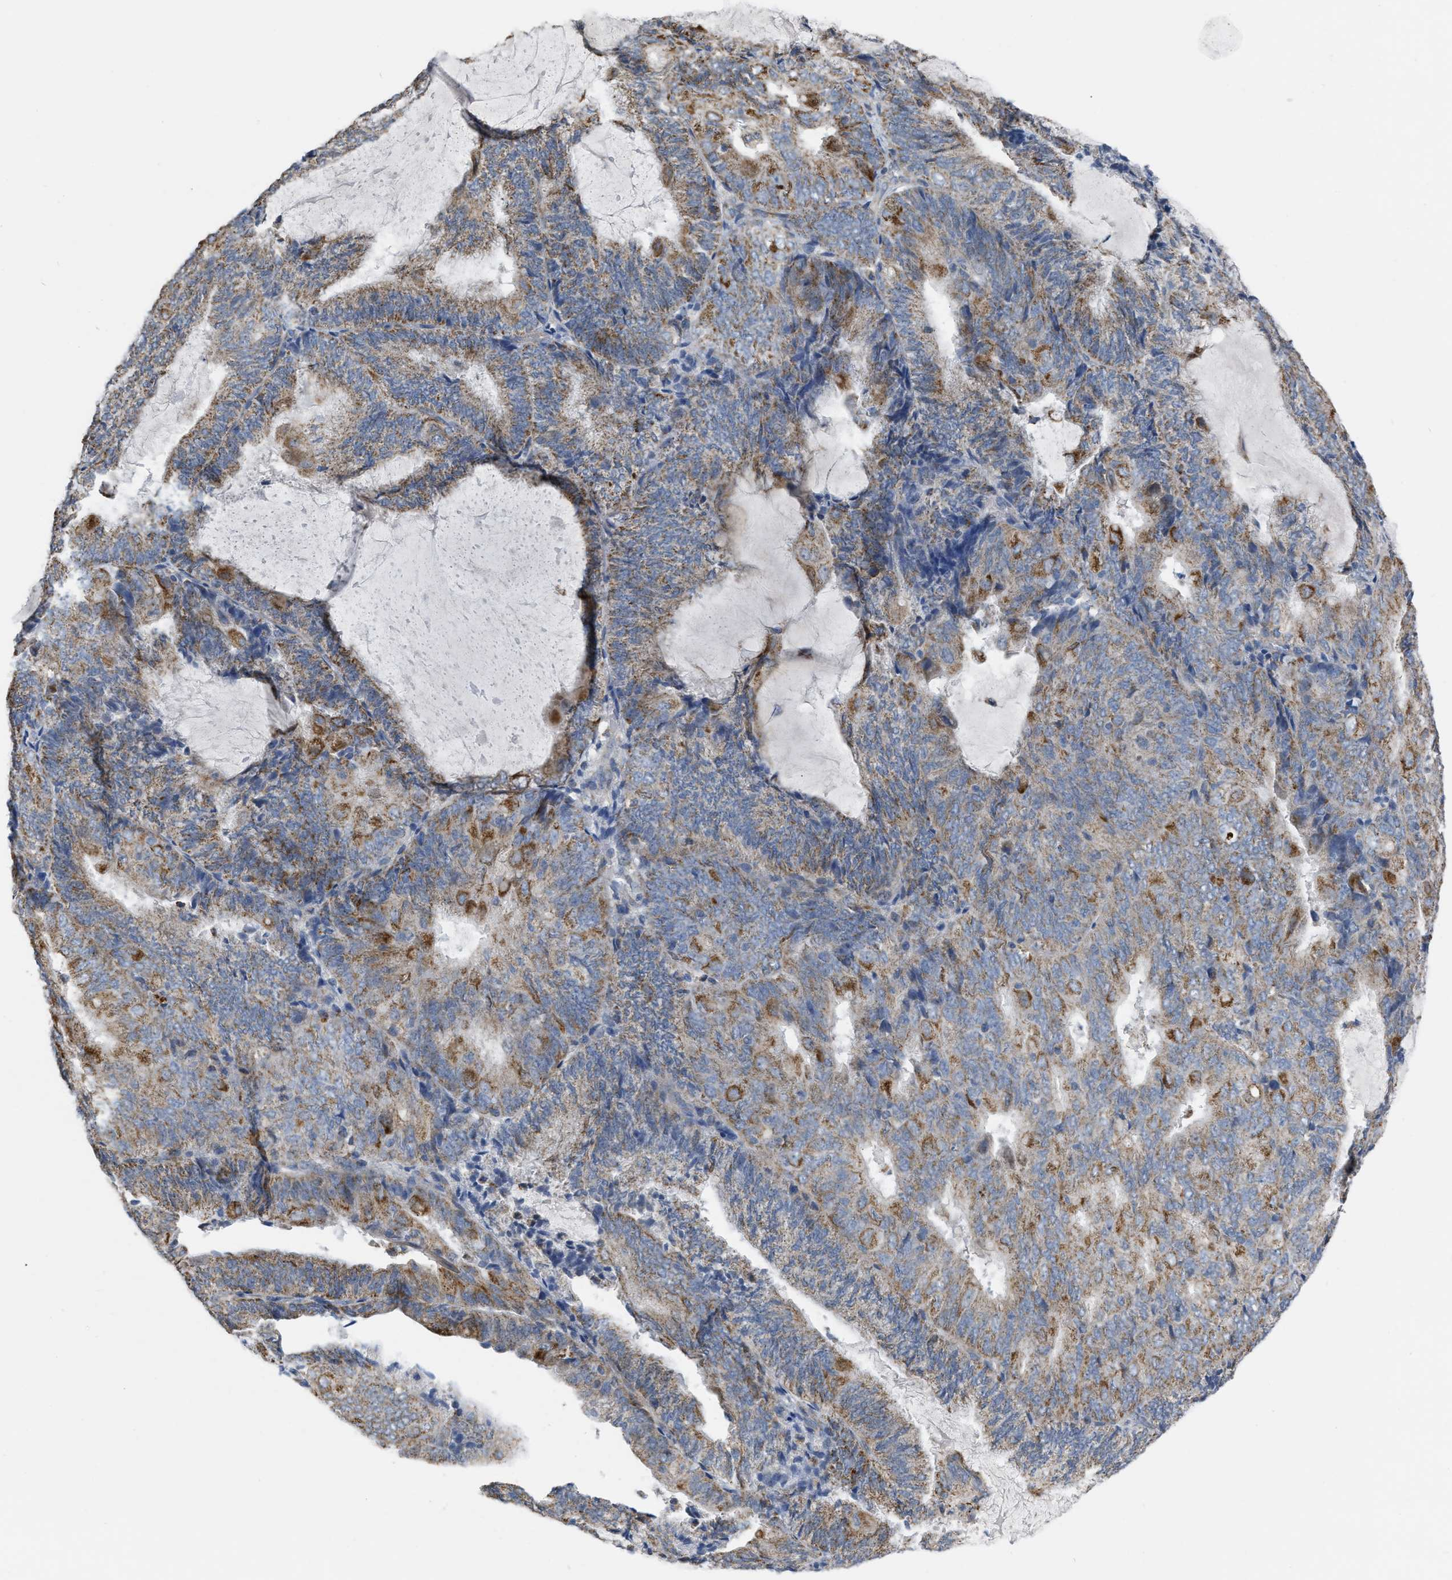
{"staining": {"intensity": "moderate", "quantity": ">75%", "location": "cytoplasmic/membranous"}, "tissue": "endometrial cancer", "cell_type": "Tumor cells", "image_type": "cancer", "snomed": [{"axis": "morphology", "description": "Adenocarcinoma, NOS"}, {"axis": "topography", "description": "Endometrium"}], "caption": "An immunohistochemistry micrograph of tumor tissue is shown. Protein staining in brown highlights moderate cytoplasmic/membranous positivity in endometrial adenocarcinoma within tumor cells. (brown staining indicates protein expression, while blue staining denotes nuclei).", "gene": "BCL10", "patient": {"sex": "female", "age": 81}}